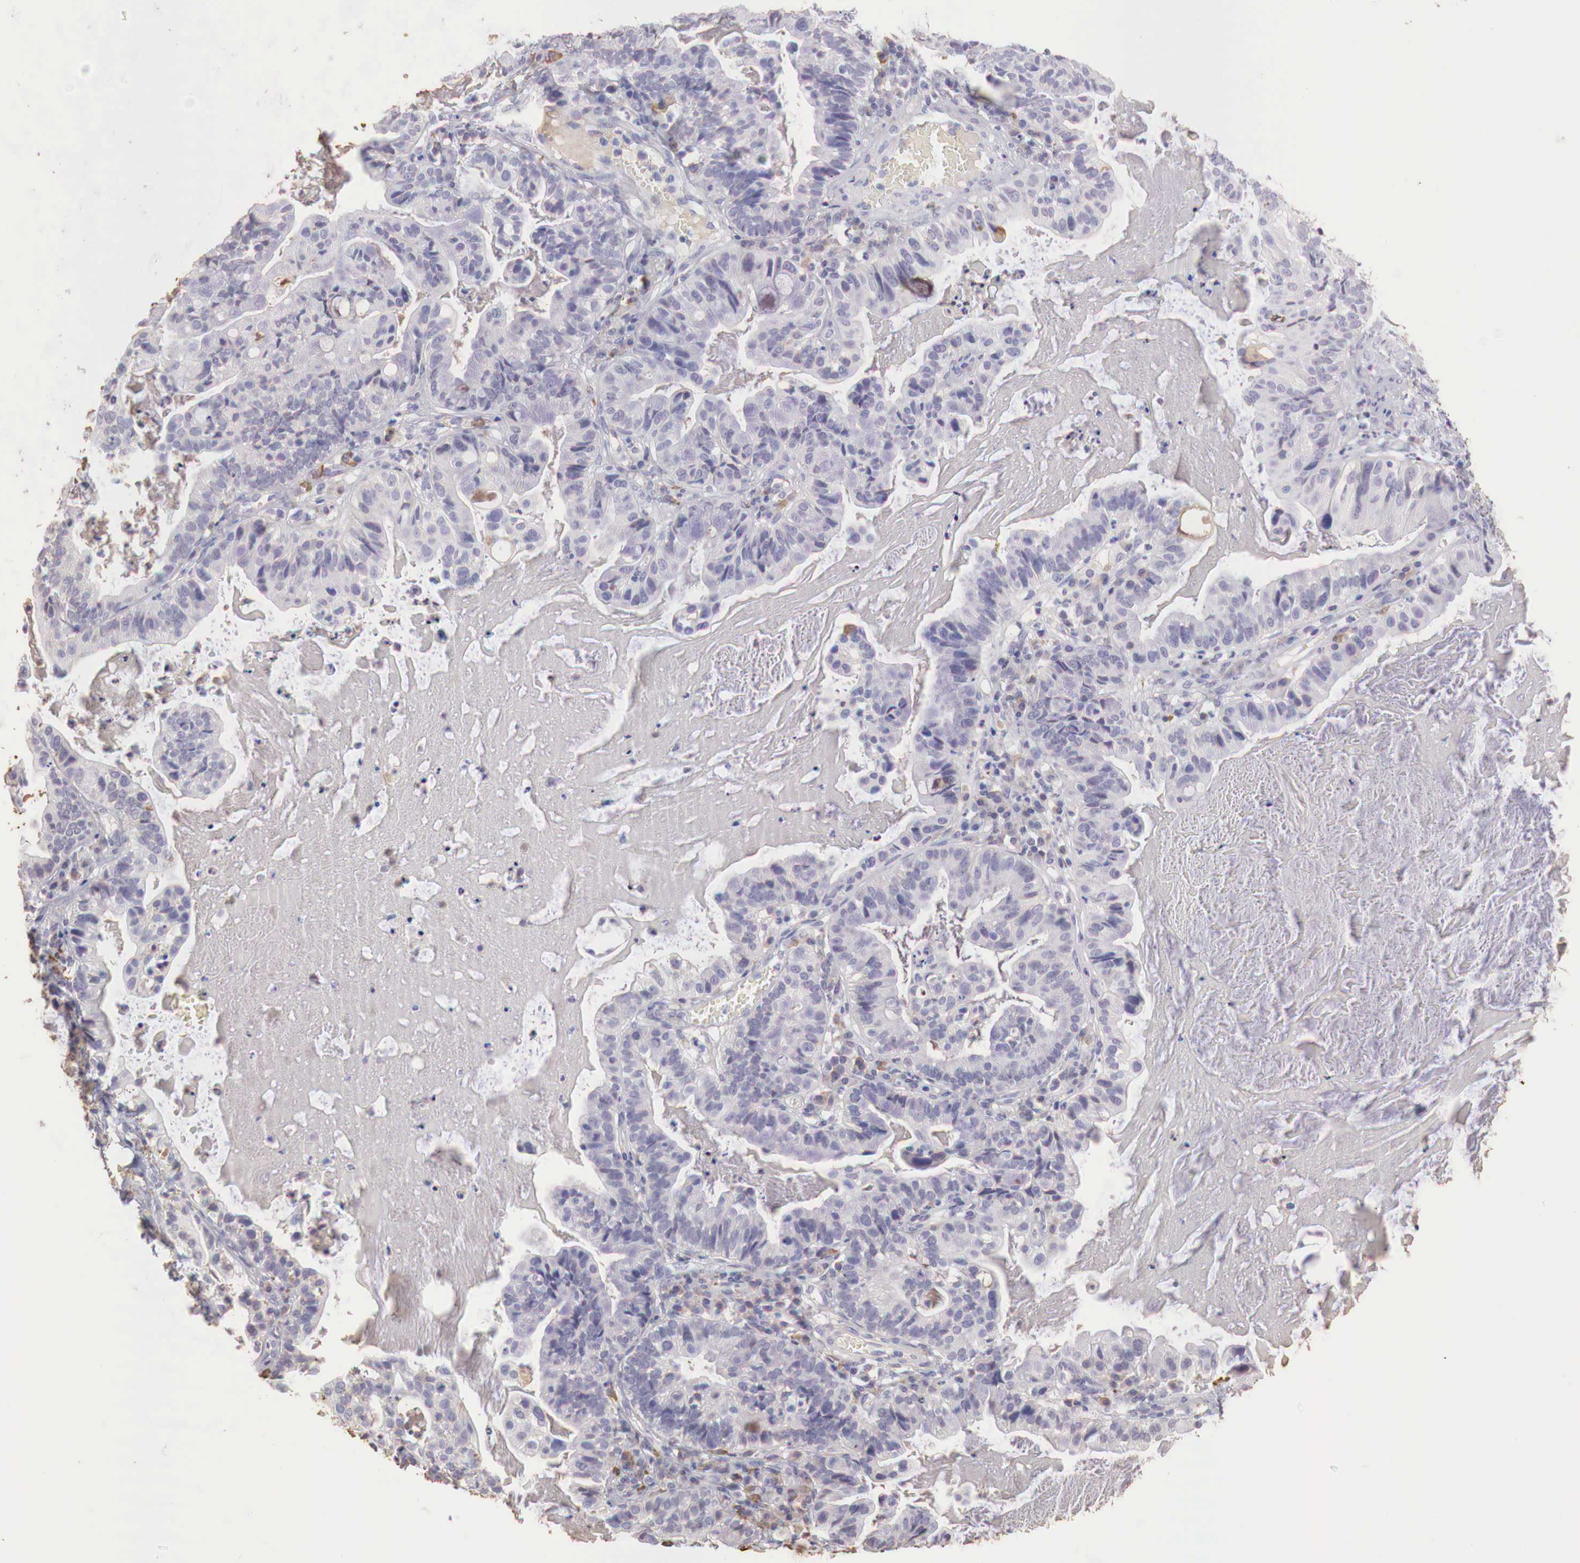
{"staining": {"intensity": "weak", "quantity": "<25%", "location": "cytoplasmic/membranous"}, "tissue": "cervical cancer", "cell_type": "Tumor cells", "image_type": "cancer", "snomed": [{"axis": "morphology", "description": "Adenocarcinoma, NOS"}, {"axis": "topography", "description": "Cervix"}], "caption": "A high-resolution photomicrograph shows immunohistochemistry staining of adenocarcinoma (cervical), which shows no significant expression in tumor cells.", "gene": "XPNPEP2", "patient": {"sex": "female", "age": 41}}